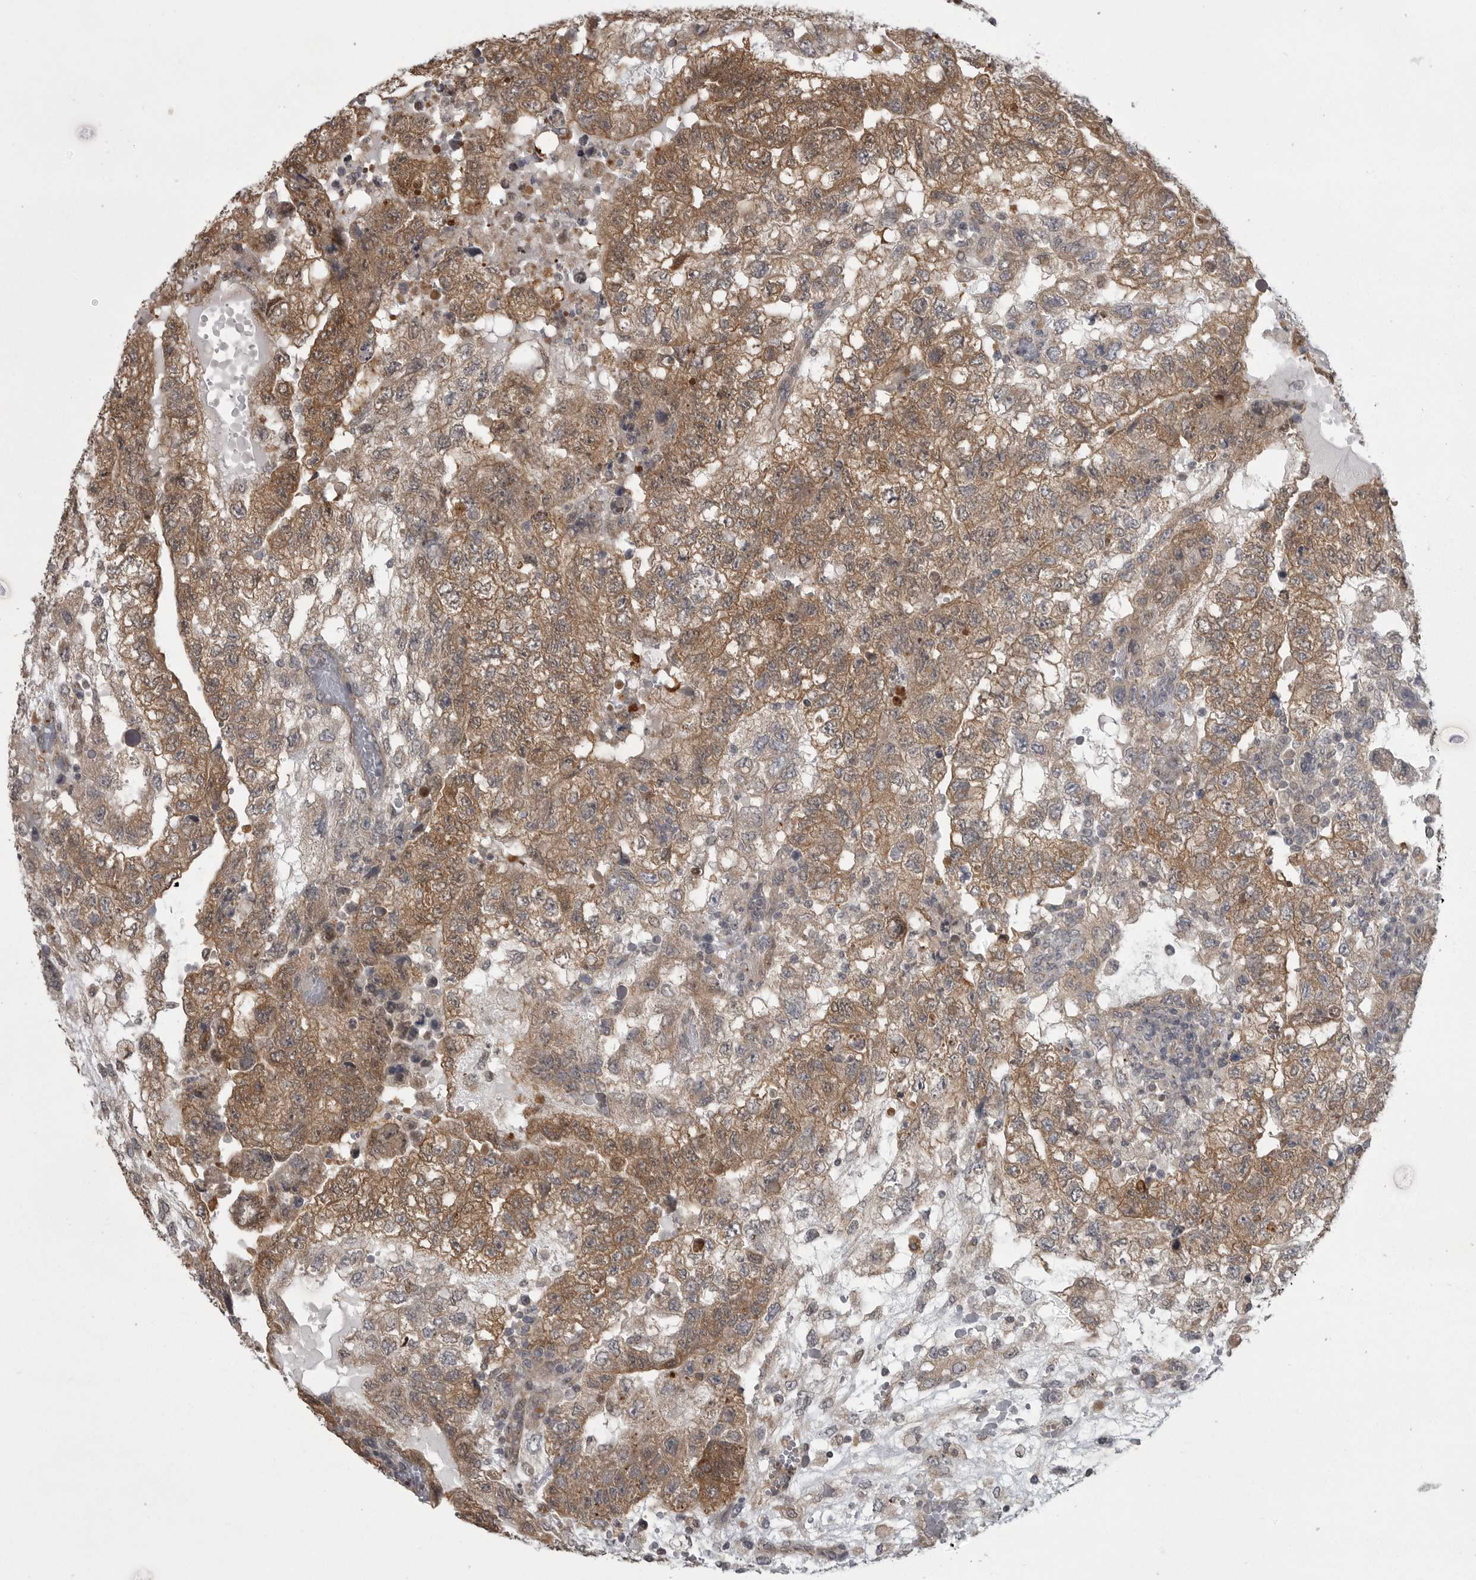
{"staining": {"intensity": "moderate", "quantity": ">75%", "location": "cytoplasmic/membranous"}, "tissue": "testis cancer", "cell_type": "Tumor cells", "image_type": "cancer", "snomed": [{"axis": "morphology", "description": "Carcinoma, Embryonal, NOS"}, {"axis": "topography", "description": "Testis"}], "caption": "Testis cancer (embryonal carcinoma) stained for a protein displays moderate cytoplasmic/membranous positivity in tumor cells.", "gene": "PPP1R9A", "patient": {"sex": "male", "age": 36}}